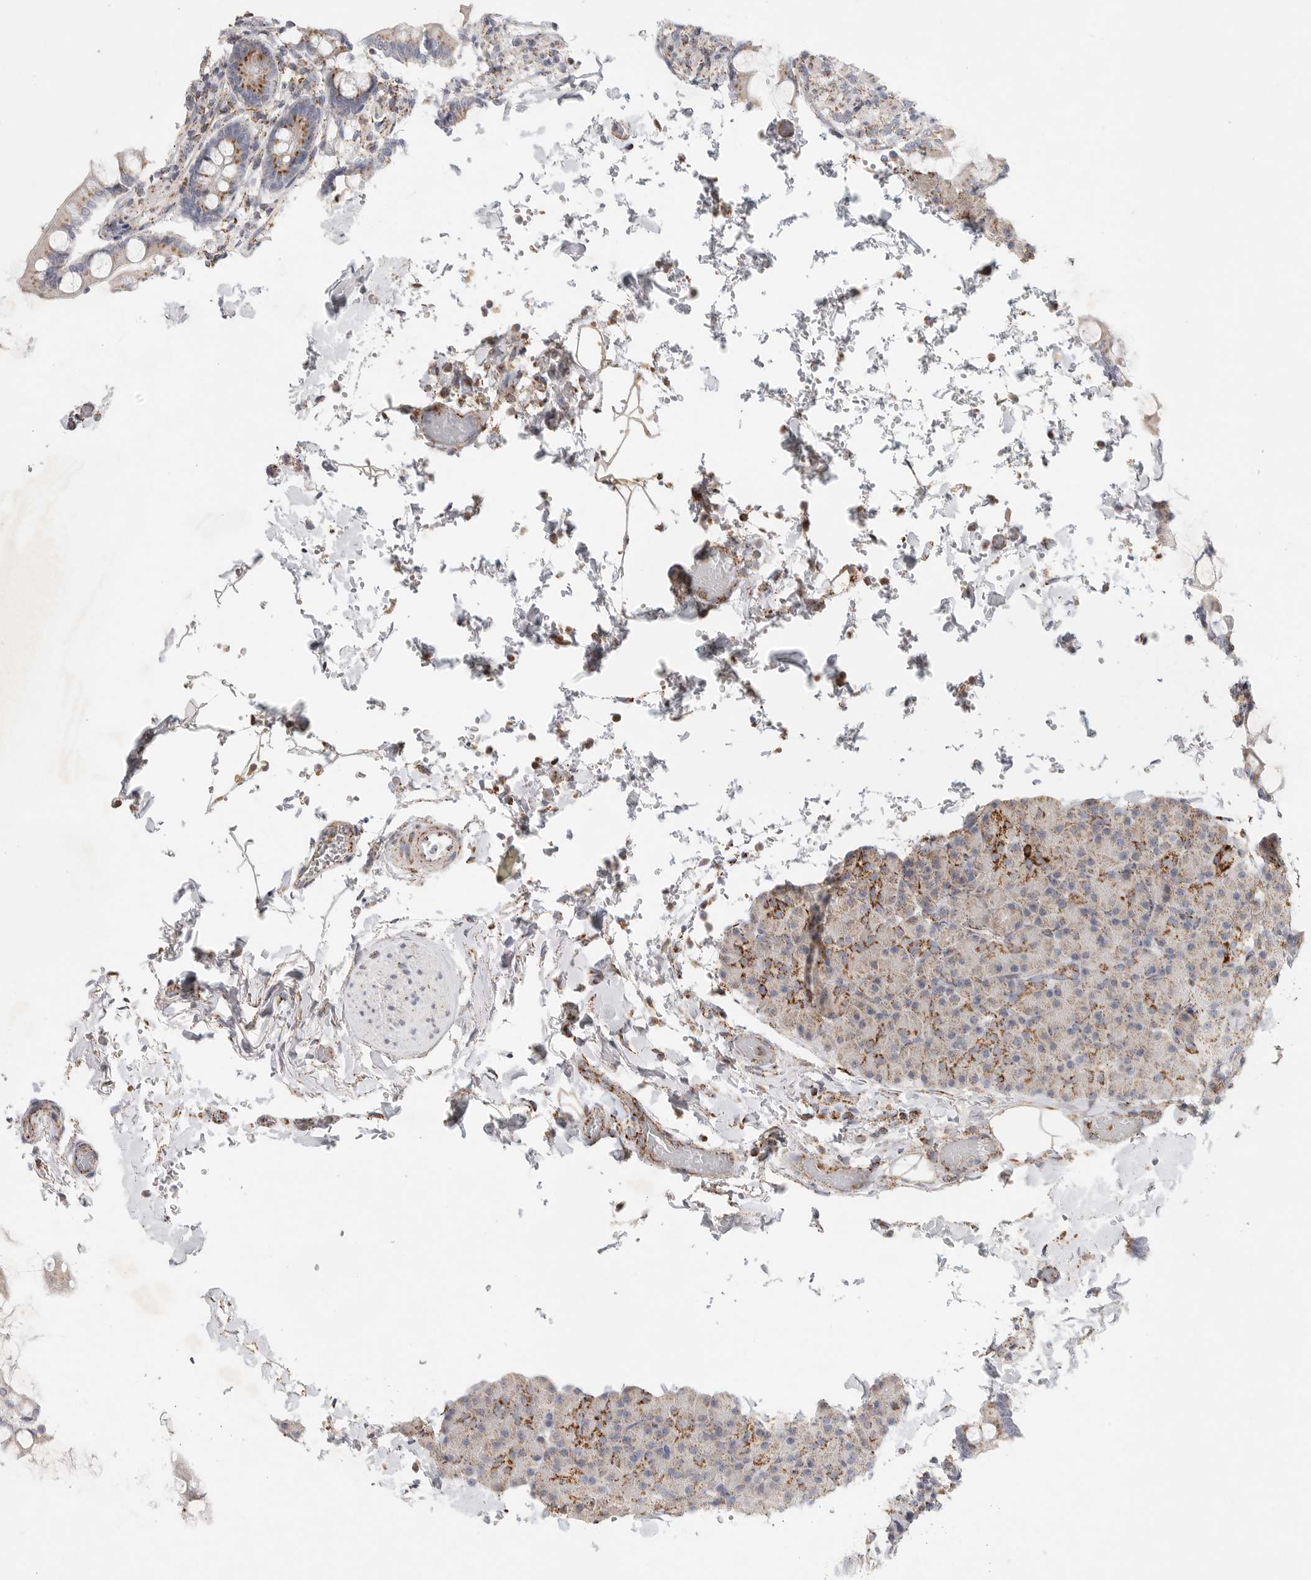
{"staining": {"intensity": "moderate", "quantity": "25%-75%", "location": "cytoplasmic/membranous"}, "tissue": "pancreas", "cell_type": "Exocrine glandular cells", "image_type": "normal", "snomed": [{"axis": "morphology", "description": "Normal tissue, NOS"}, {"axis": "topography", "description": "Pancreas"}], "caption": "Immunohistochemical staining of unremarkable pancreas demonstrates medium levels of moderate cytoplasmic/membranous positivity in approximately 25%-75% of exocrine glandular cells. Using DAB (3,3'-diaminobenzidine) (brown) and hematoxylin (blue) stains, captured at high magnification using brightfield microscopy.", "gene": "SLC25A26", "patient": {"sex": "female", "age": 43}}